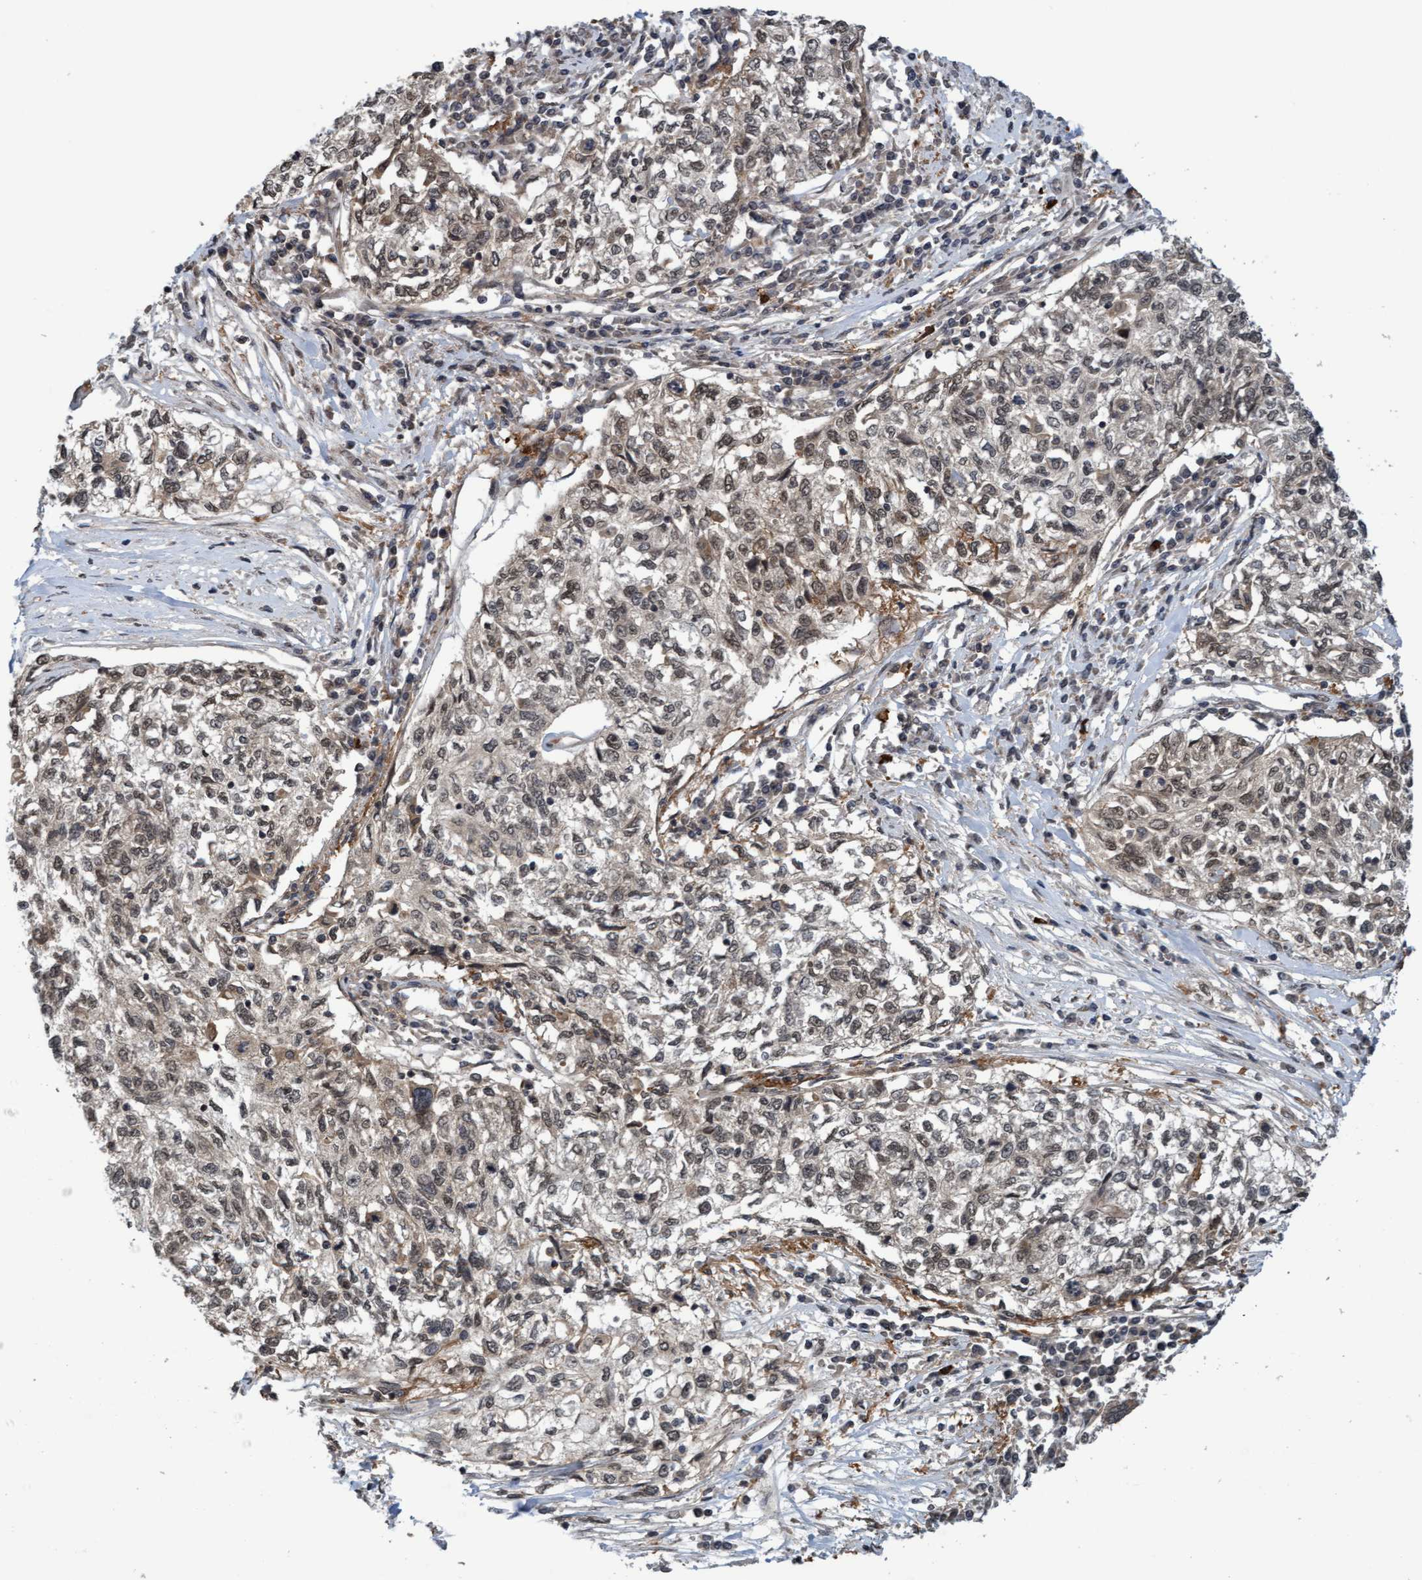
{"staining": {"intensity": "weak", "quantity": ">75%", "location": "nuclear"}, "tissue": "cervical cancer", "cell_type": "Tumor cells", "image_type": "cancer", "snomed": [{"axis": "morphology", "description": "Squamous cell carcinoma, NOS"}, {"axis": "topography", "description": "Cervix"}], "caption": "Cervical cancer tissue demonstrates weak nuclear positivity in about >75% of tumor cells", "gene": "WASF1", "patient": {"sex": "female", "age": 57}}